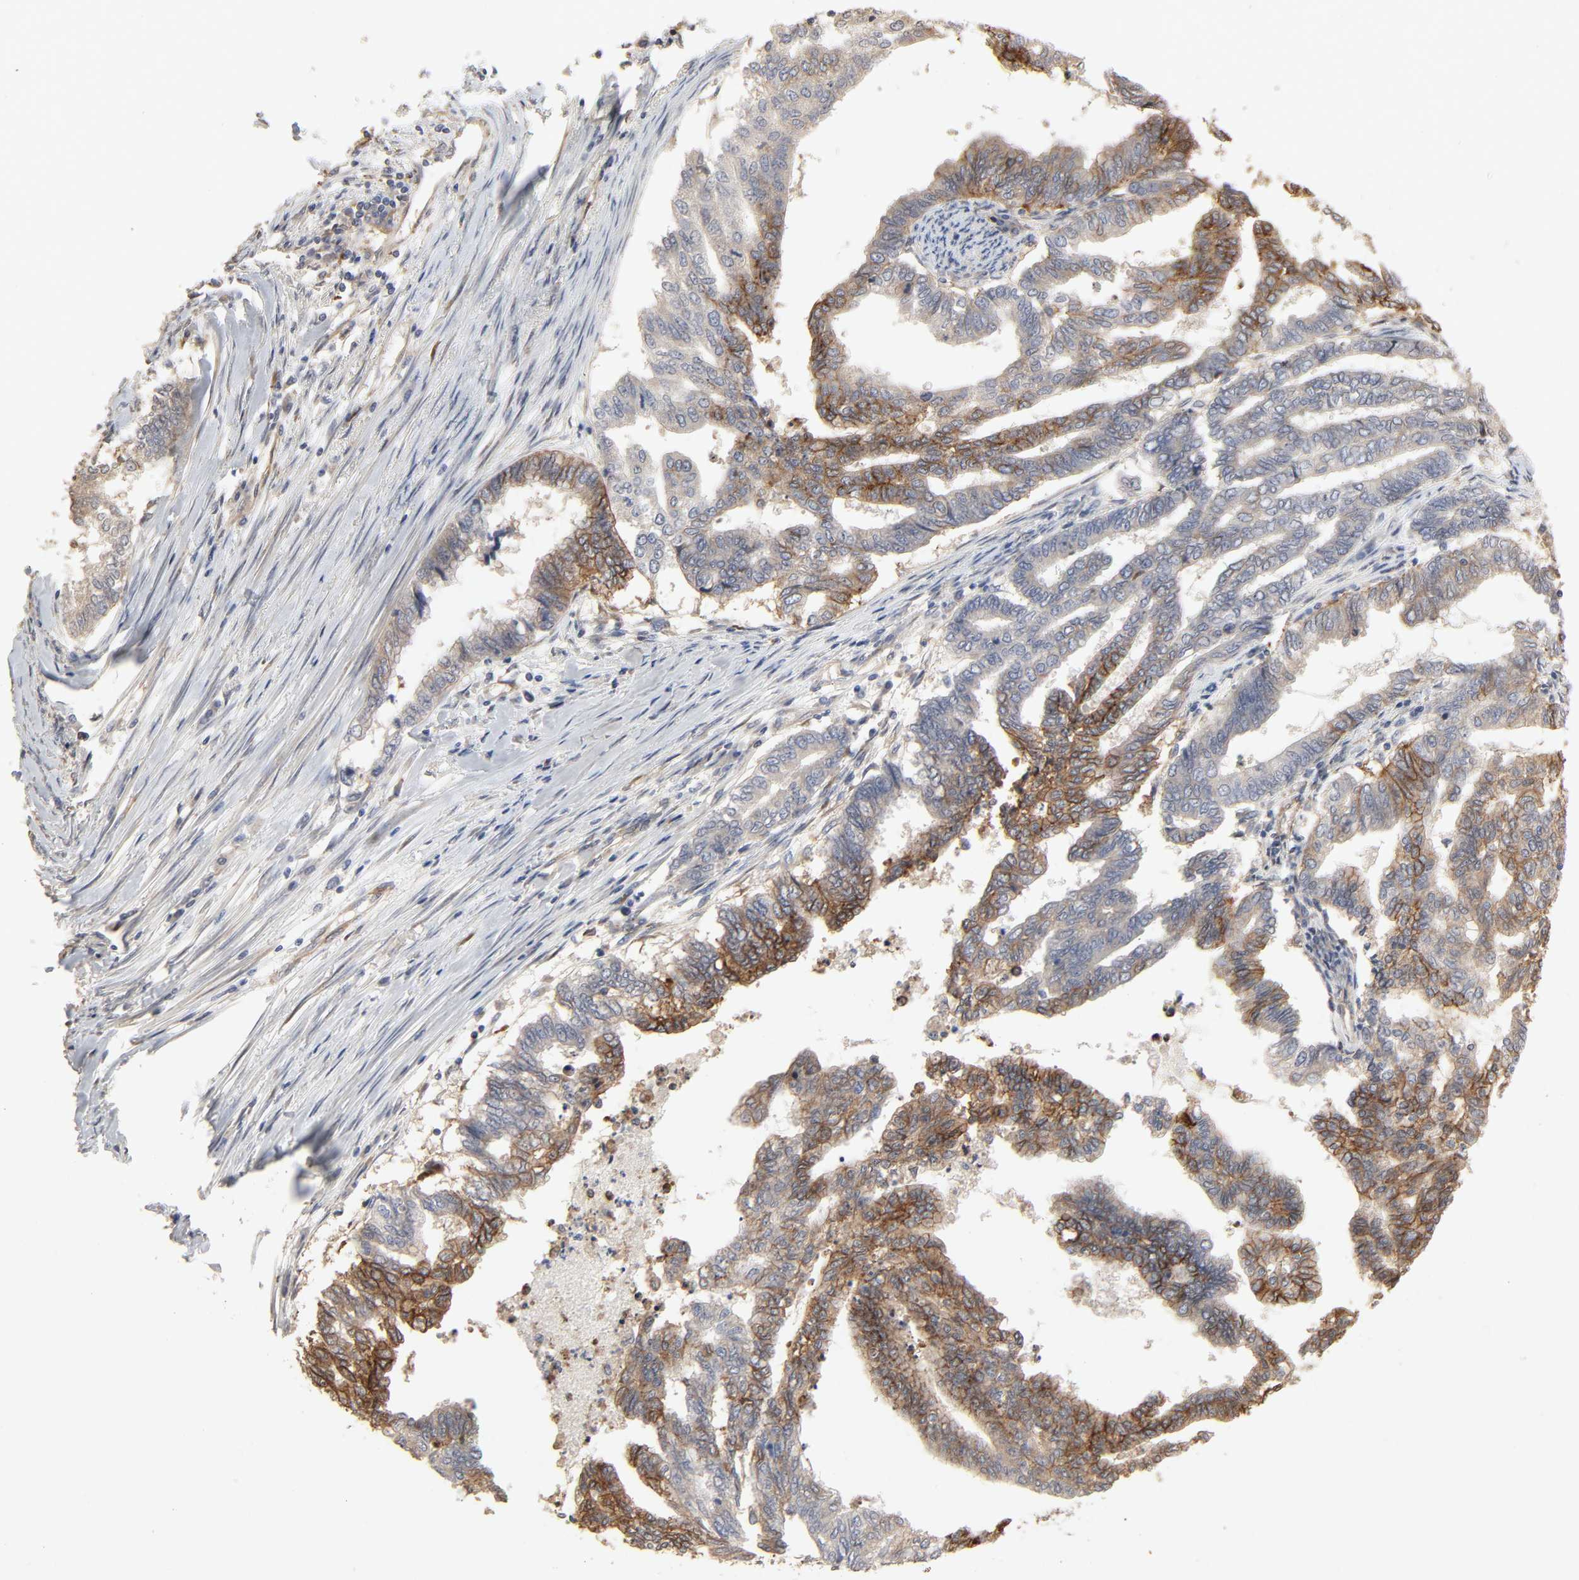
{"staining": {"intensity": "moderate", "quantity": "25%-75%", "location": "cytoplasmic/membranous"}, "tissue": "endometrial cancer", "cell_type": "Tumor cells", "image_type": "cancer", "snomed": [{"axis": "morphology", "description": "Adenocarcinoma, NOS"}, {"axis": "topography", "description": "Endometrium"}], "caption": "Protein expression analysis of adenocarcinoma (endometrial) shows moderate cytoplasmic/membranous staining in about 25%-75% of tumor cells.", "gene": "NDRG2", "patient": {"sex": "female", "age": 79}}